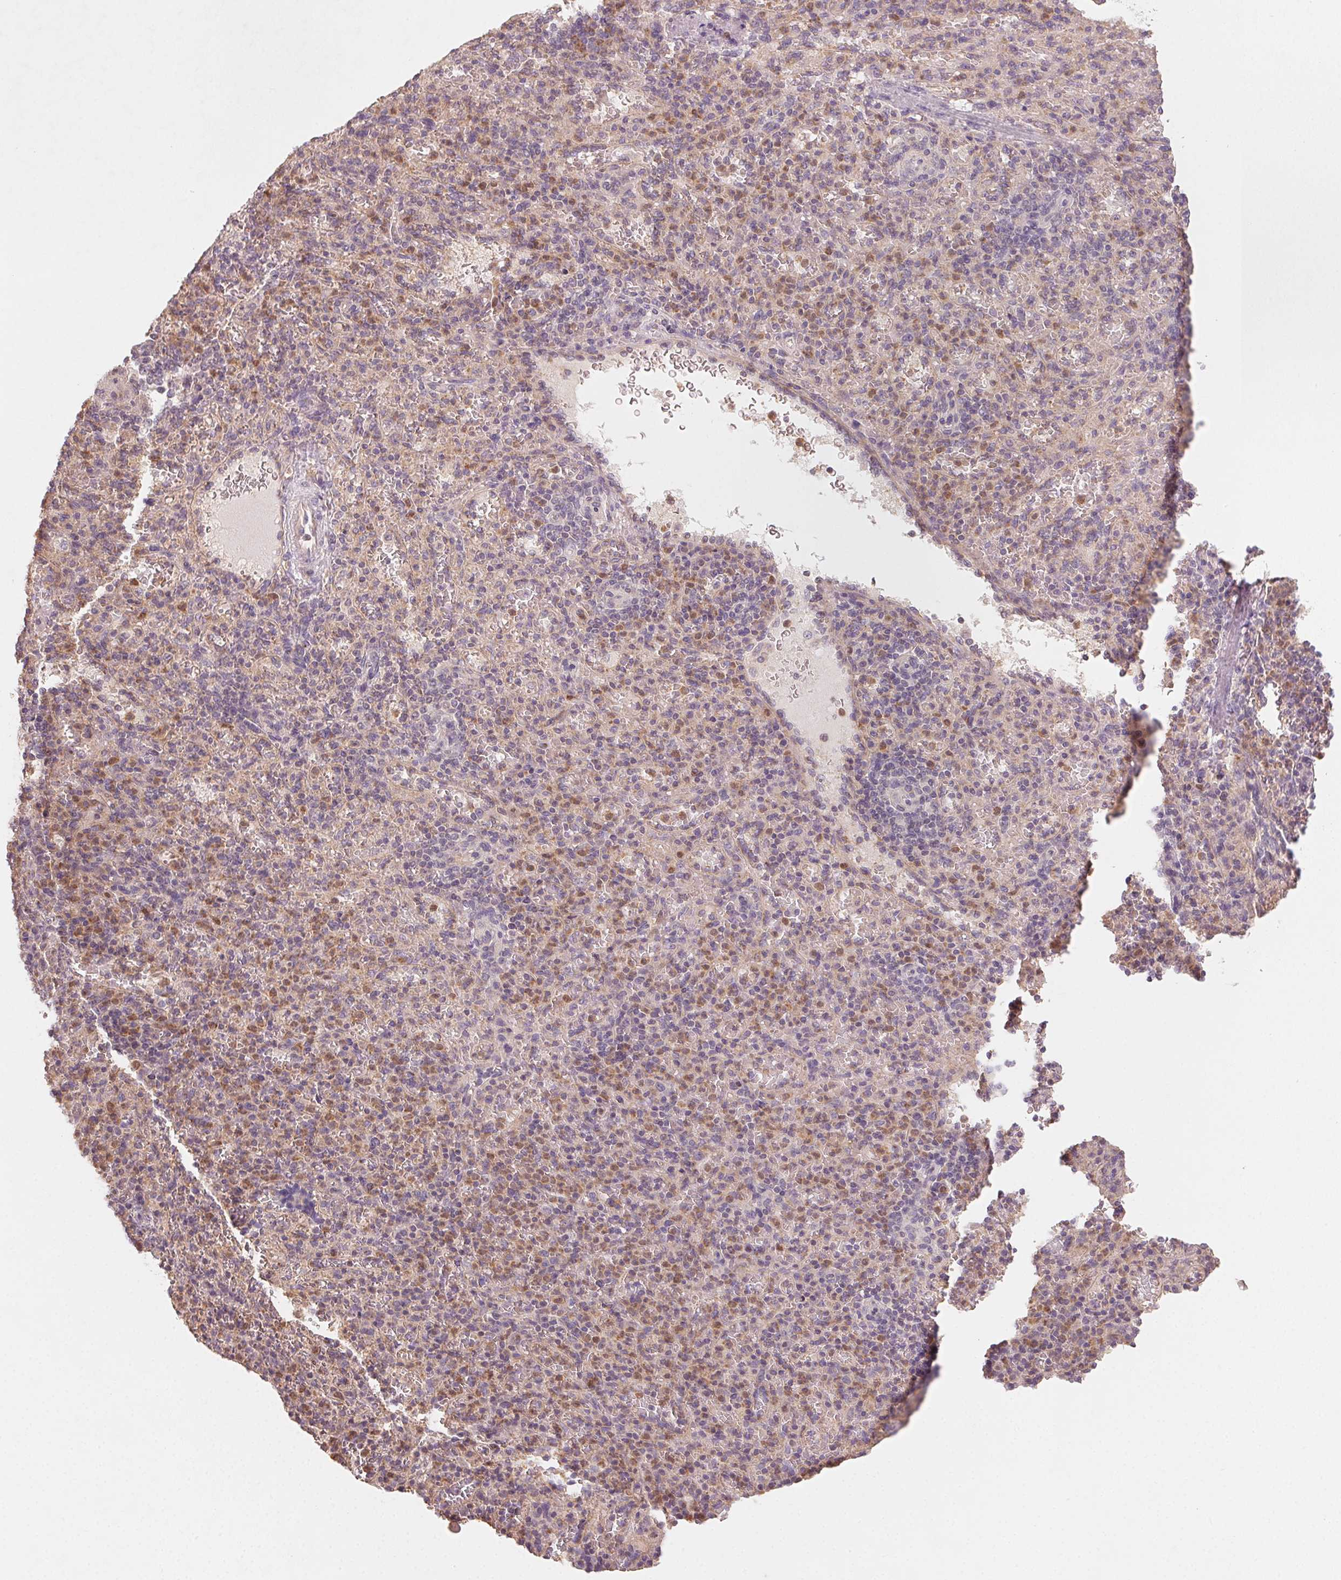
{"staining": {"intensity": "moderate", "quantity": "<25%", "location": "cytoplasmic/membranous"}, "tissue": "spleen", "cell_type": "Cells in red pulp", "image_type": "normal", "snomed": [{"axis": "morphology", "description": "Normal tissue, NOS"}, {"axis": "topography", "description": "Spleen"}], "caption": "Immunohistochemistry (DAB (3,3'-diaminobenzidine)) staining of normal human spleen reveals moderate cytoplasmic/membranous protein positivity in approximately <25% of cells in red pulp. Nuclei are stained in blue.", "gene": "AP1S1", "patient": {"sex": "female", "age": 74}}